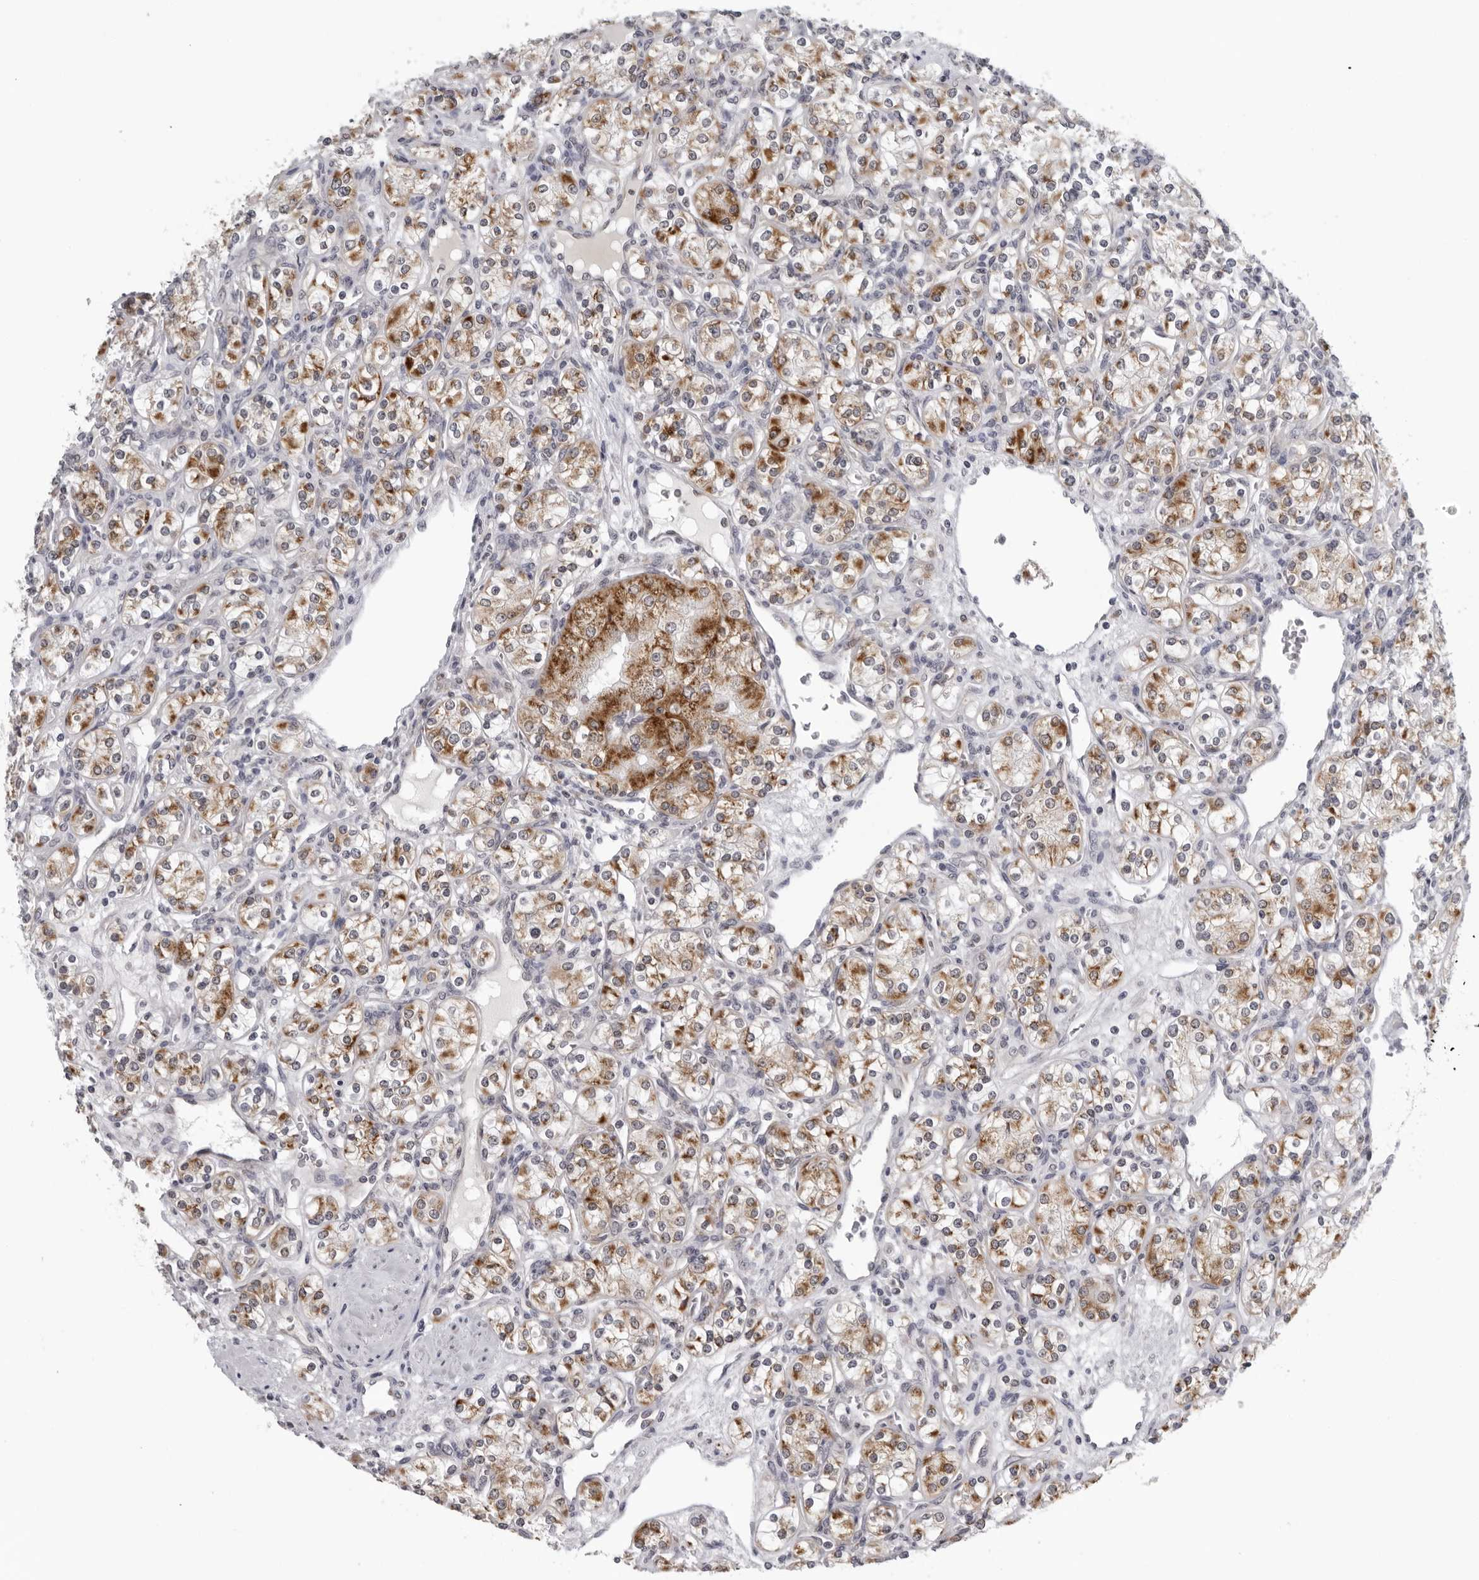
{"staining": {"intensity": "moderate", "quantity": ">75%", "location": "cytoplasmic/membranous"}, "tissue": "renal cancer", "cell_type": "Tumor cells", "image_type": "cancer", "snomed": [{"axis": "morphology", "description": "Adenocarcinoma, NOS"}, {"axis": "topography", "description": "Kidney"}], "caption": "Human renal cancer (adenocarcinoma) stained for a protein (brown) demonstrates moderate cytoplasmic/membranous positive positivity in about >75% of tumor cells.", "gene": "CPT2", "patient": {"sex": "male", "age": 77}}